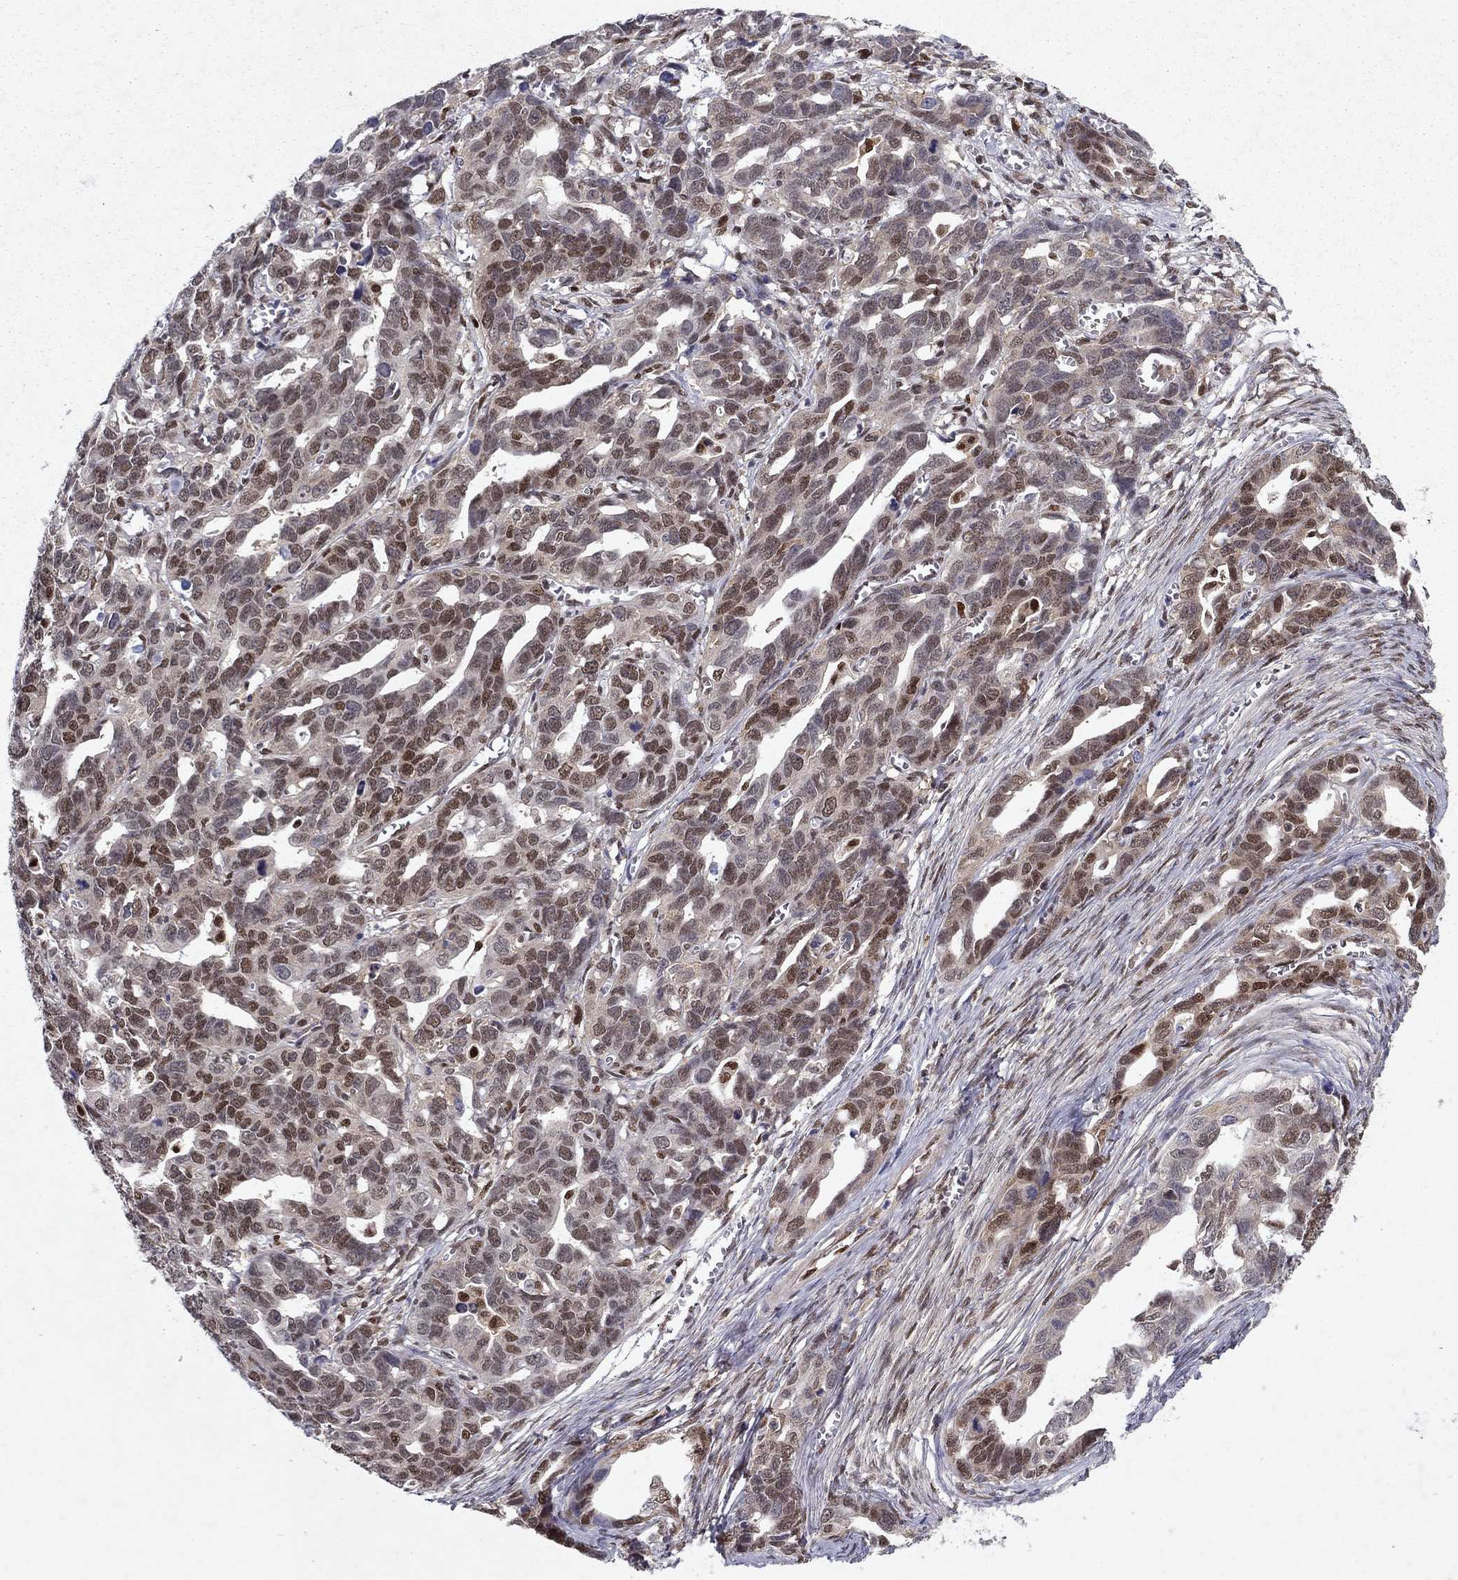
{"staining": {"intensity": "moderate", "quantity": "25%-75%", "location": "nuclear"}, "tissue": "ovarian cancer", "cell_type": "Tumor cells", "image_type": "cancer", "snomed": [{"axis": "morphology", "description": "Cystadenocarcinoma, serous, NOS"}, {"axis": "topography", "description": "Ovary"}], "caption": "Immunohistochemical staining of serous cystadenocarcinoma (ovarian) shows medium levels of moderate nuclear expression in approximately 25%-75% of tumor cells.", "gene": "CRTC1", "patient": {"sex": "female", "age": 69}}